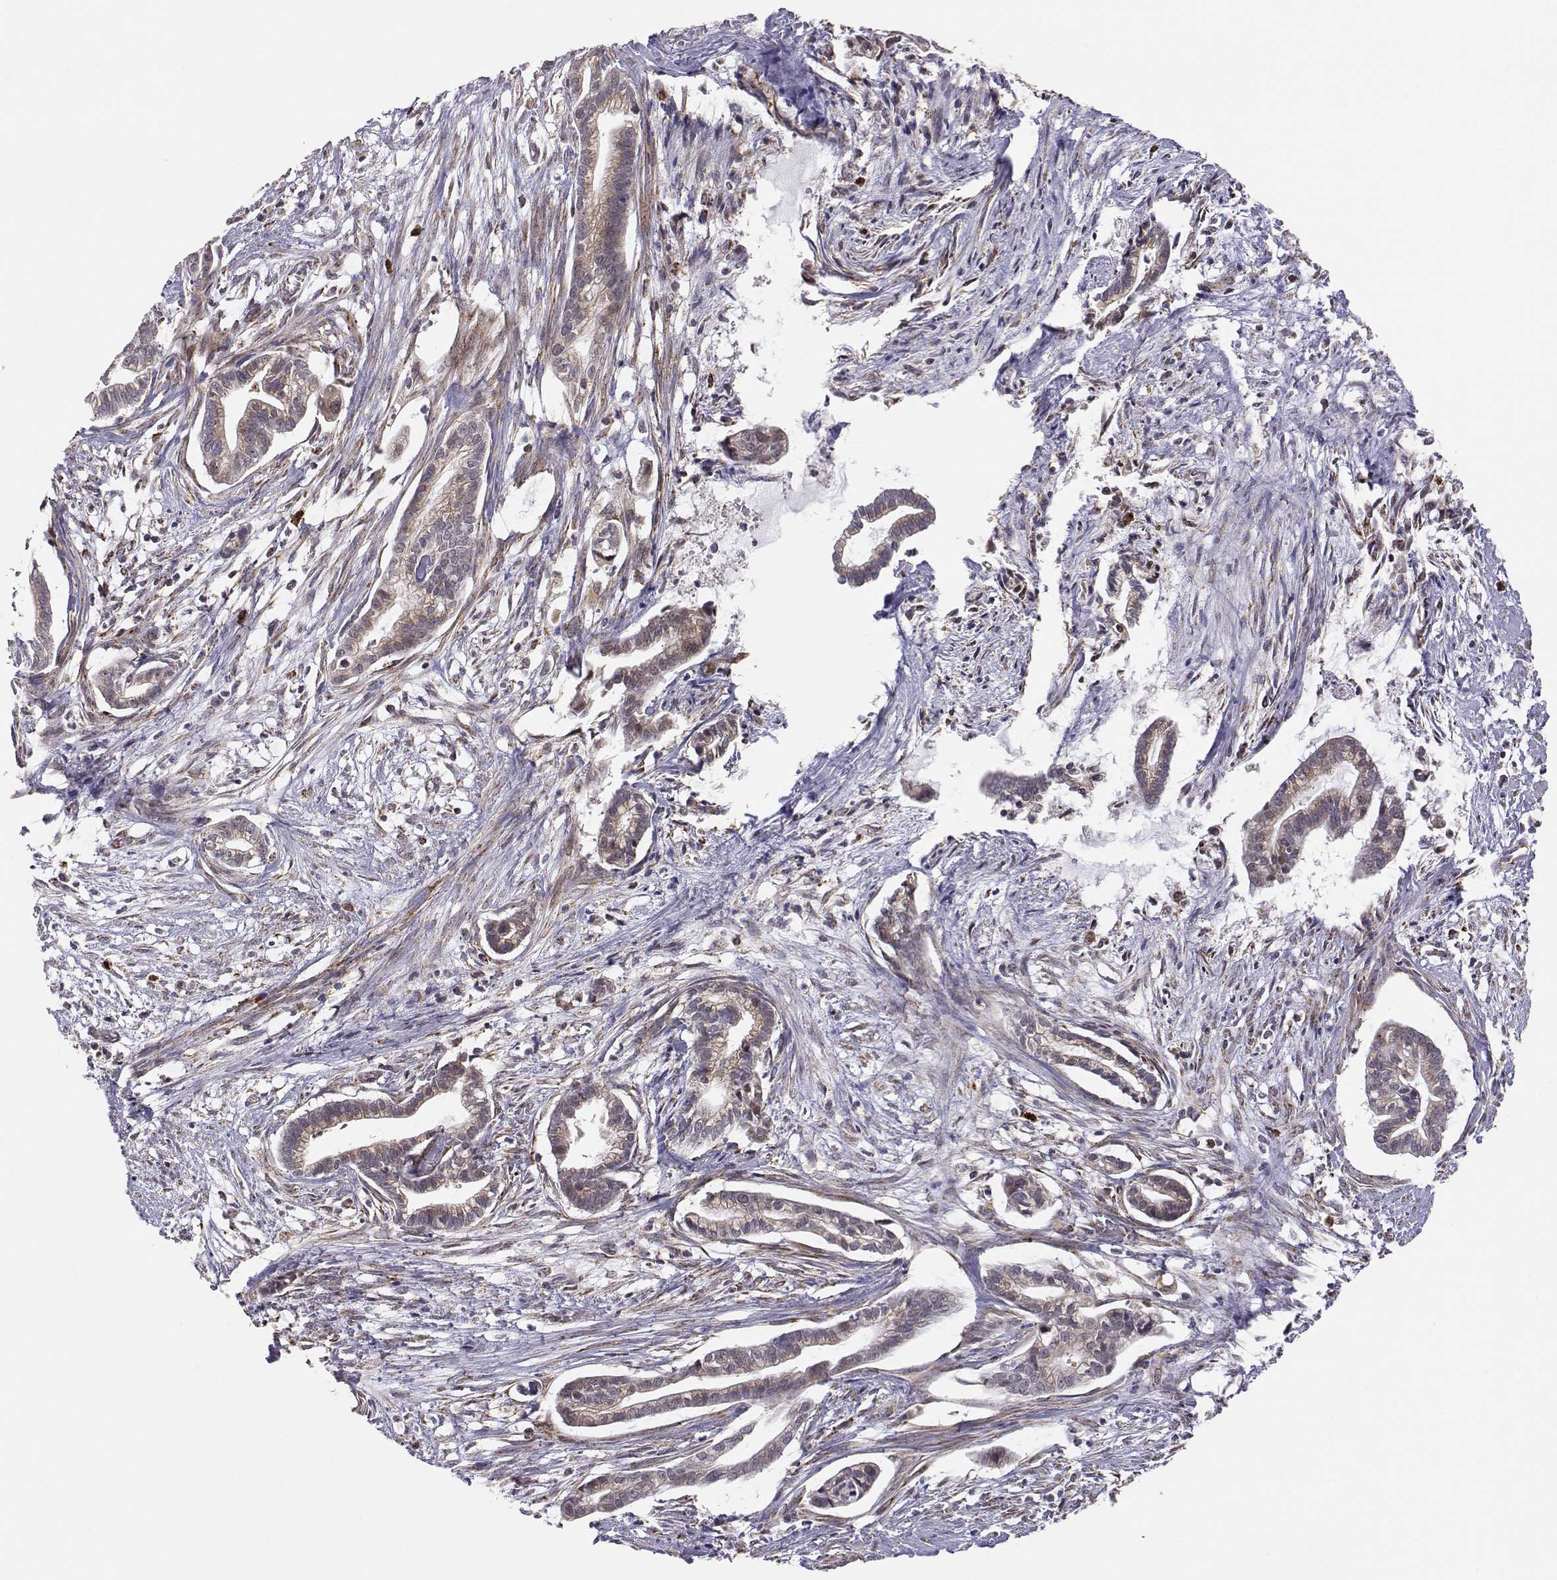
{"staining": {"intensity": "weak", "quantity": "25%-75%", "location": "cytoplasmic/membranous"}, "tissue": "cervical cancer", "cell_type": "Tumor cells", "image_type": "cancer", "snomed": [{"axis": "morphology", "description": "Adenocarcinoma, NOS"}, {"axis": "topography", "description": "Cervix"}], "caption": "DAB immunohistochemical staining of human cervical cancer (adenocarcinoma) shows weak cytoplasmic/membranous protein staining in approximately 25%-75% of tumor cells. (DAB IHC with brightfield microscopy, high magnification).", "gene": "EXOG", "patient": {"sex": "female", "age": 62}}